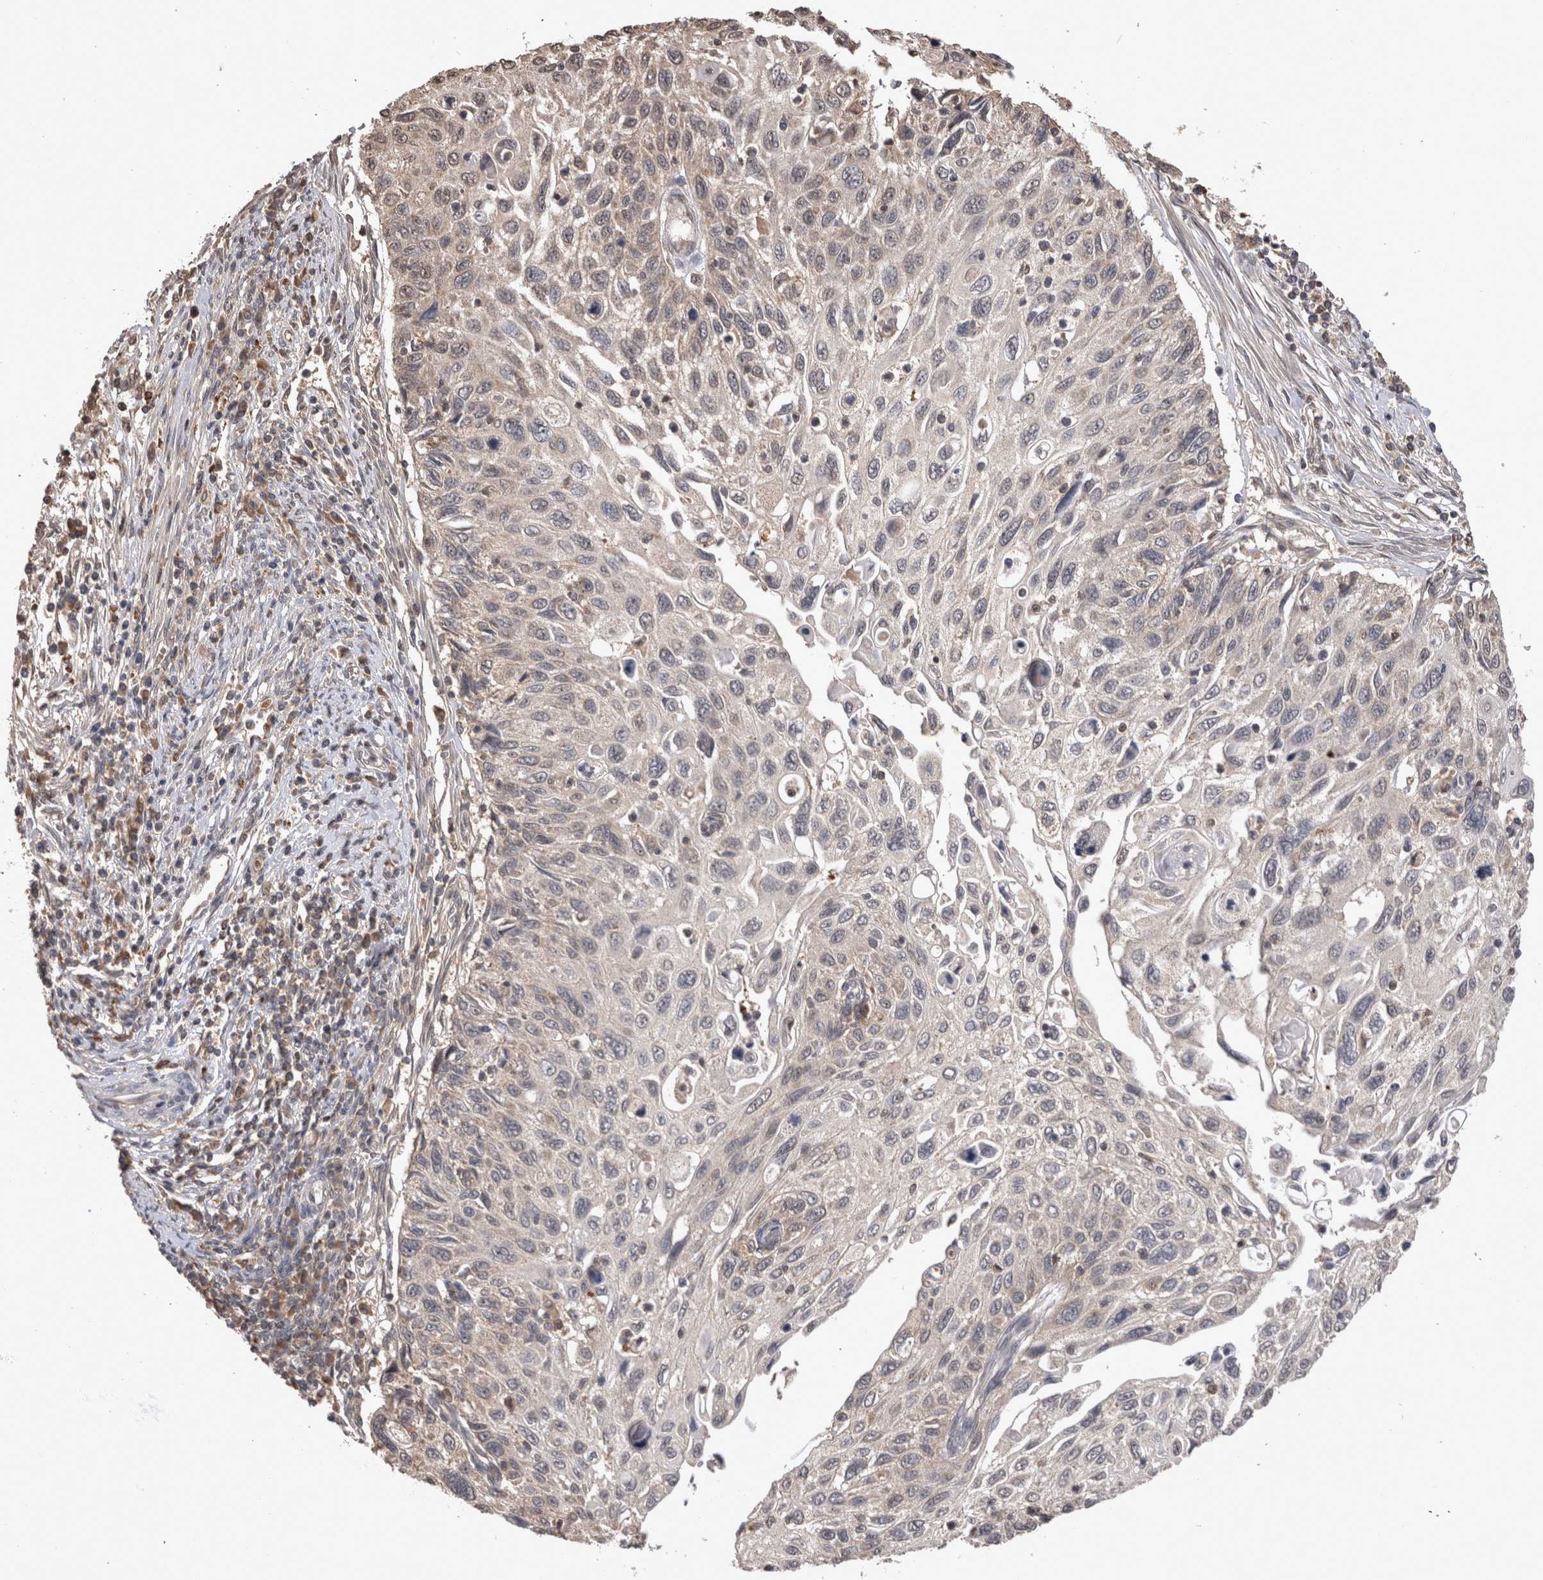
{"staining": {"intensity": "negative", "quantity": "none", "location": "none"}, "tissue": "cervical cancer", "cell_type": "Tumor cells", "image_type": "cancer", "snomed": [{"axis": "morphology", "description": "Squamous cell carcinoma, NOS"}, {"axis": "topography", "description": "Cervix"}], "caption": "This is a photomicrograph of IHC staining of cervical squamous cell carcinoma, which shows no expression in tumor cells. (Brightfield microscopy of DAB (3,3'-diaminobenzidine) IHC at high magnification).", "gene": "PREP", "patient": {"sex": "female", "age": 70}}